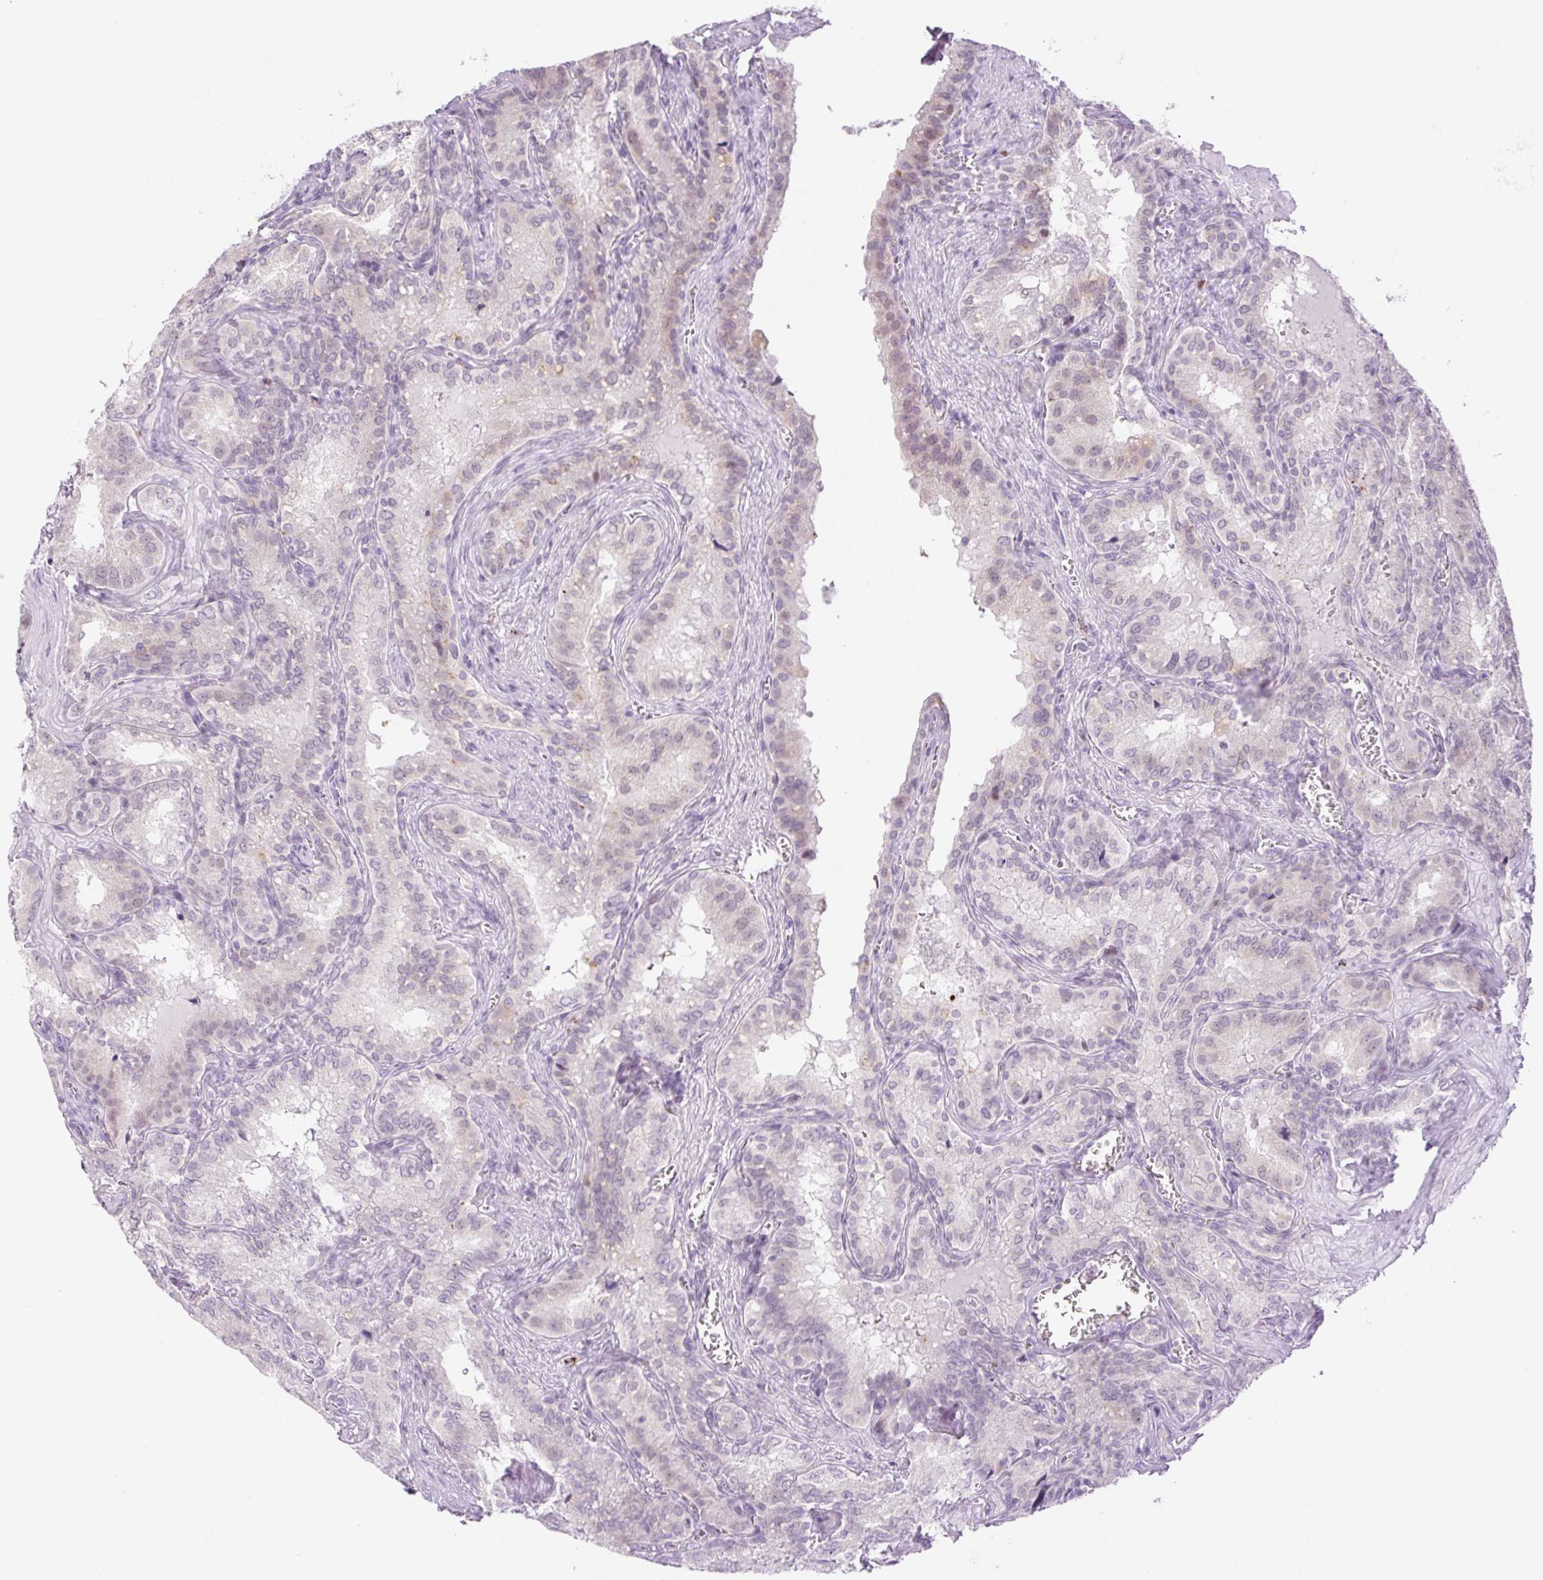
{"staining": {"intensity": "weak", "quantity": "<25%", "location": "nuclear"}, "tissue": "seminal vesicle", "cell_type": "Glandular cells", "image_type": "normal", "snomed": [{"axis": "morphology", "description": "Normal tissue, NOS"}, {"axis": "topography", "description": "Seminal veicle"}], "caption": "IHC photomicrograph of unremarkable seminal vesicle: seminal vesicle stained with DAB demonstrates no significant protein staining in glandular cells.", "gene": "SPRYD4", "patient": {"sex": "male", "age": 47}}